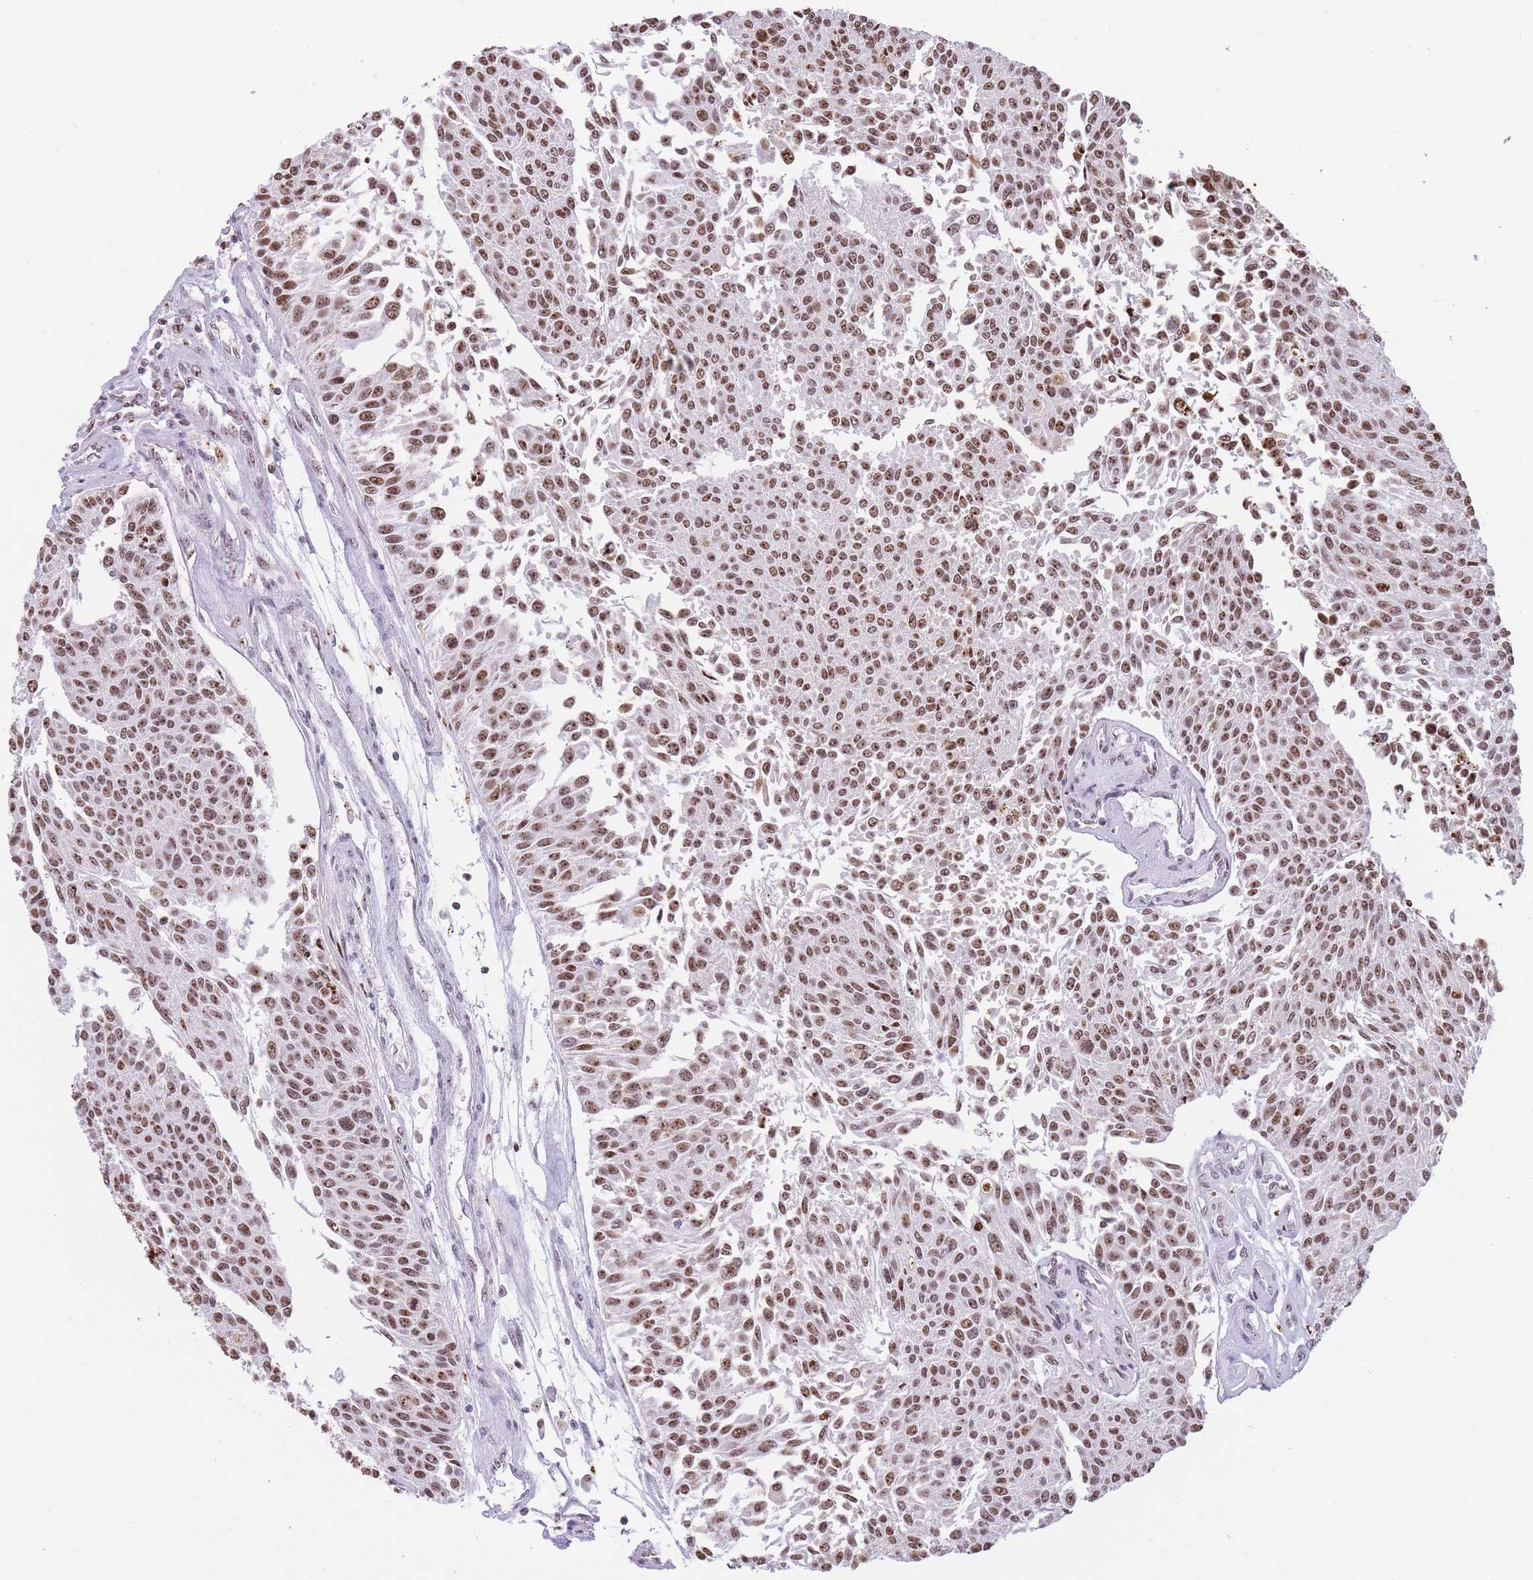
{"staining": {"intensity": "moderate", "quantity": ">75%", "location": "nuclear"}, "tissue": "urothelial cancer", "cell_type": "Tumor cells", "image_type": "cancer", "snomed": [{"axis": "morphology", "description": "Urothelial carcinoma, NOS"}, {"axis": "topography", "description": "Urinary bladder"}], "caption": "A brown stain shows moderate nuclear staining of a protein in human urothelial cancer tumor cells.", "gene": "EVC2", "patient": {"sex": "male", "age": 55}}